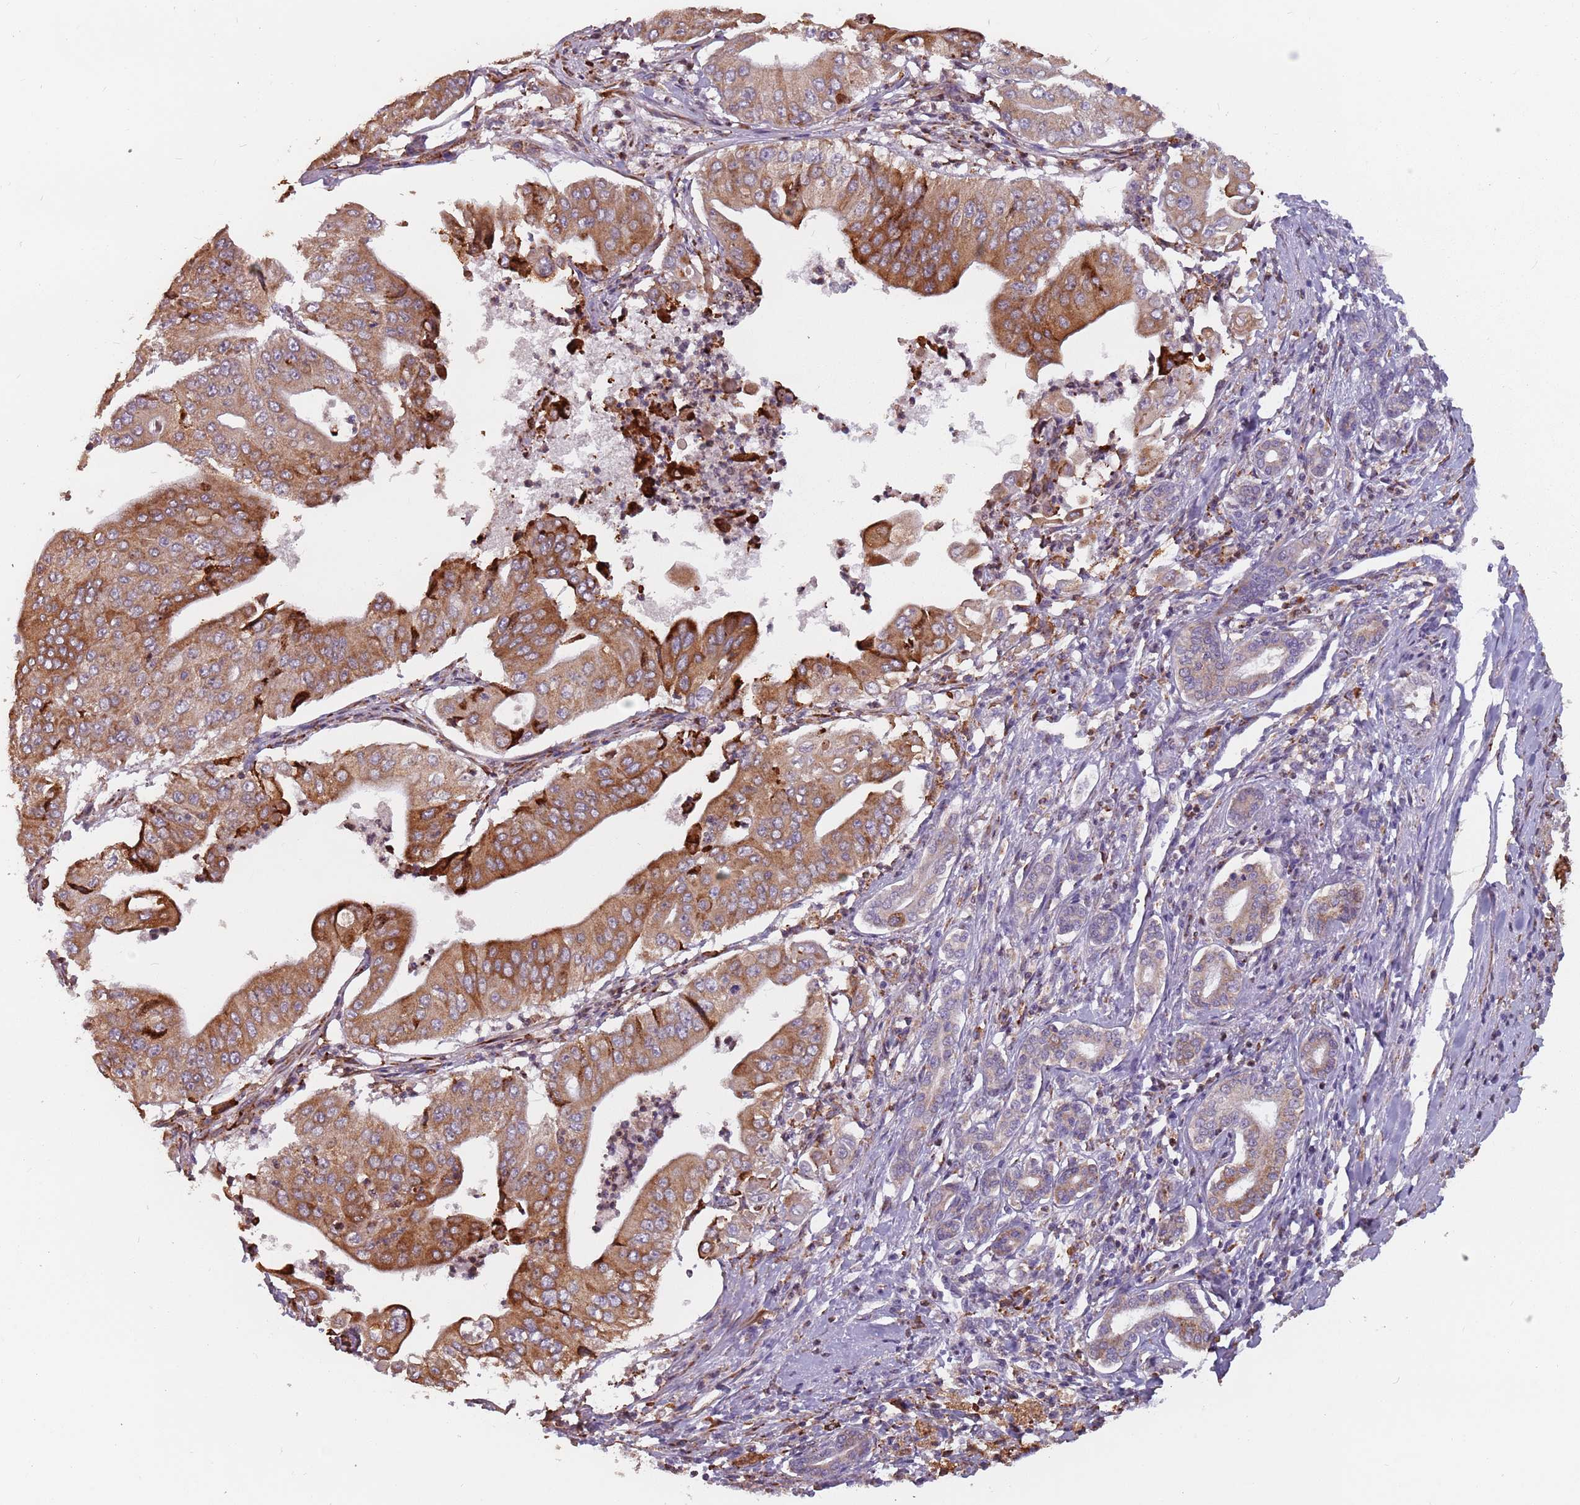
{"staining": {"intensity": "moderate", "quantity": ">75%", "location": "cytoplasmic/membranous"}, "tissue": "pancreatic cancer", "cell_type": "Tumor cells", "image_type": "cancer", "snomed": [{"axis": "morphology", "description": "Adenocarcinoma, NOS"}, {"axis": "topography", "description": "Pancreas"}], "caption": "Pancreatic adenocarcinoma tissue demonstrates moderate cytoplasmic/membranous positivity in approximately >75% of tumor cells", "gene": "RPS9", "patient": {"sex": "female", "age": 77}}